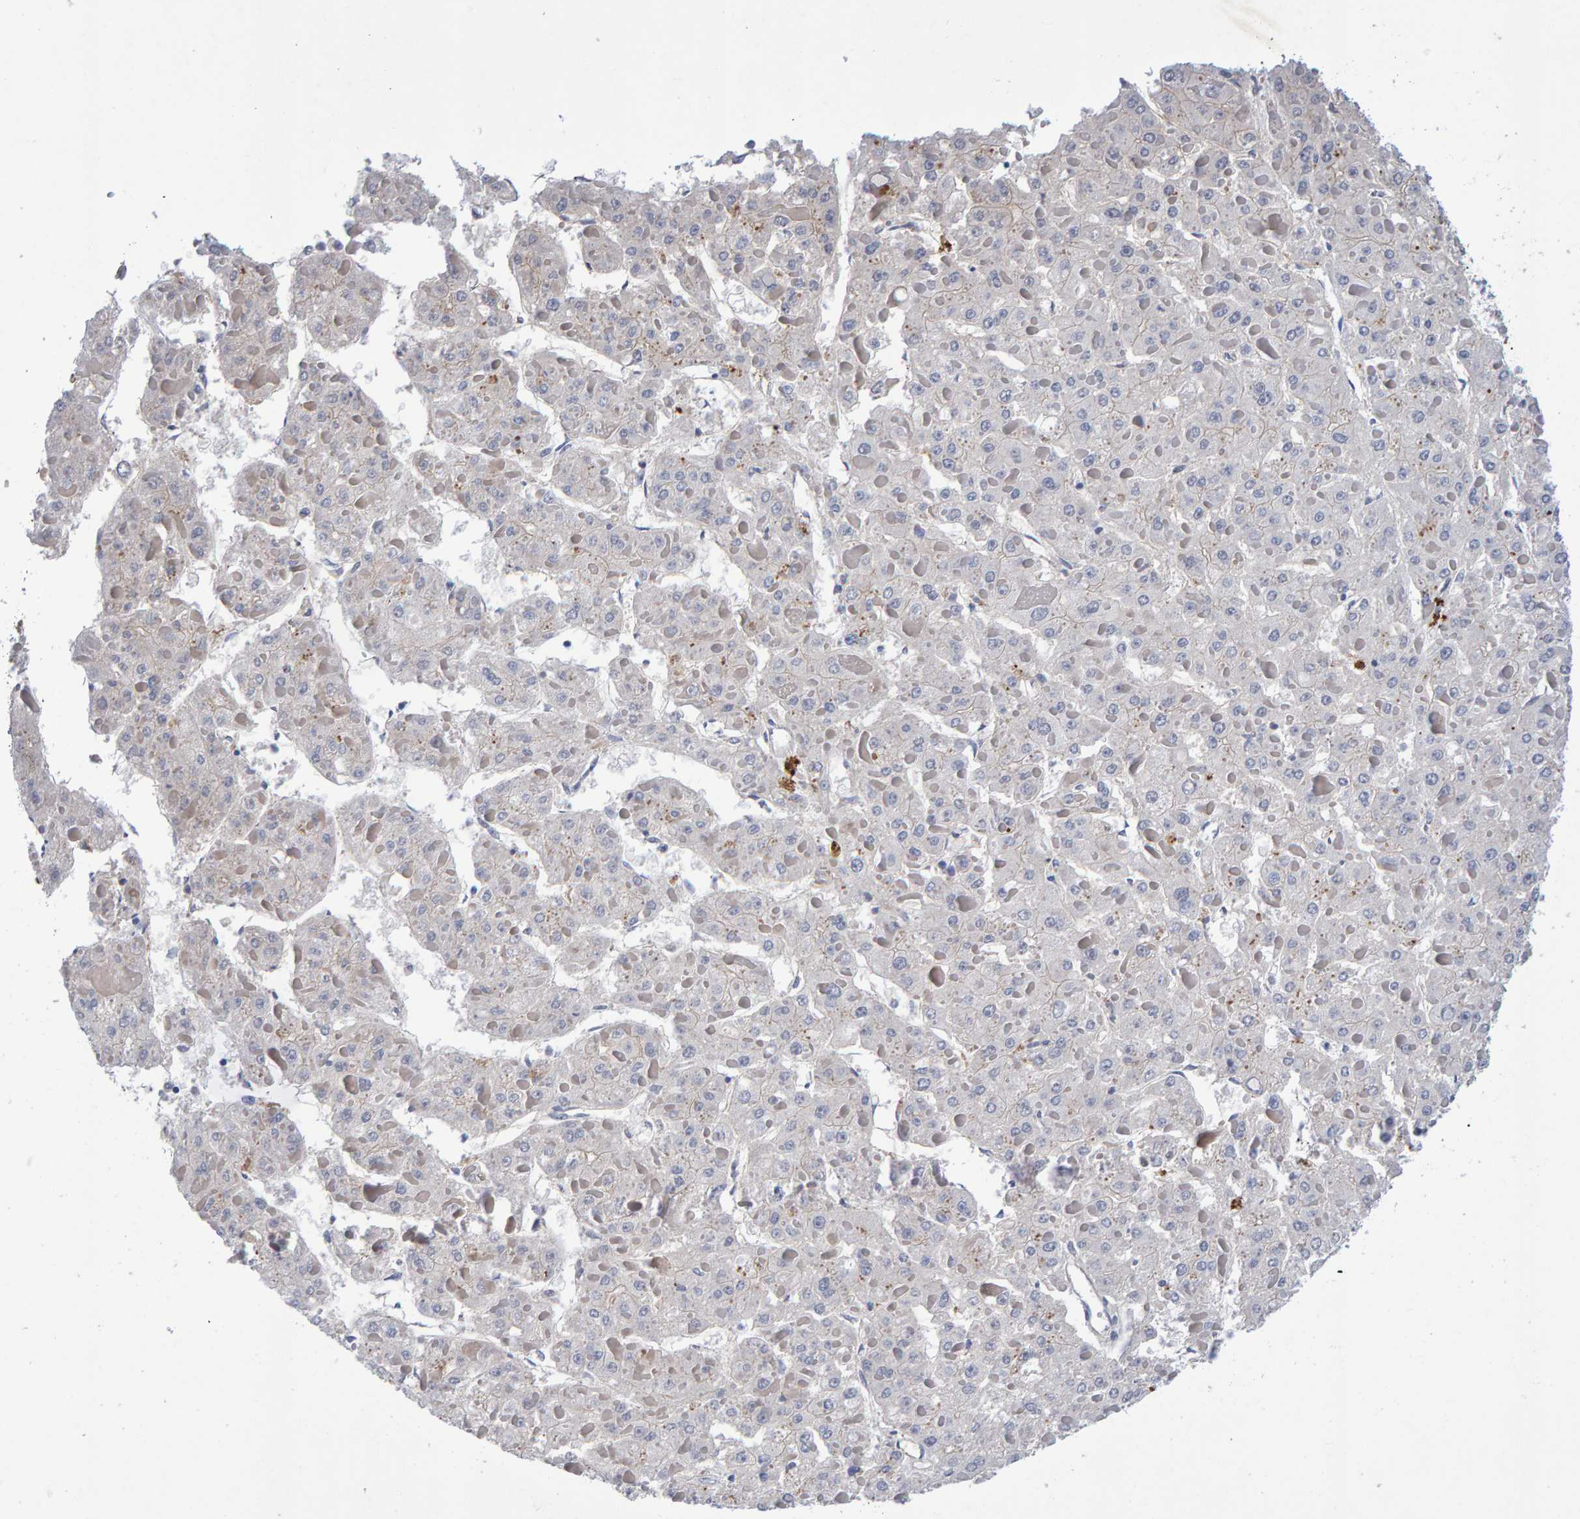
{"staining": {"intensity": "negative", "quantity": "none", "location": "none"}, "tissue": "liver cancer", "cell_type": "Tumor cells", "image_type": "cancer", "snomed": [{"axis": "morphology", "description": "Carcinoma, Hepatocellular, NOS"}, {"axis": "topography", "description": "Liver"}], "caption": "A high-resolution micrograph shows immunohistochemistry staining of liver cancer (hepatocellular carcinoma), which reveals no significant staining in tumor cells.", "gene": "EFR3A", "patient": {"sex": "female", "age": 73}}